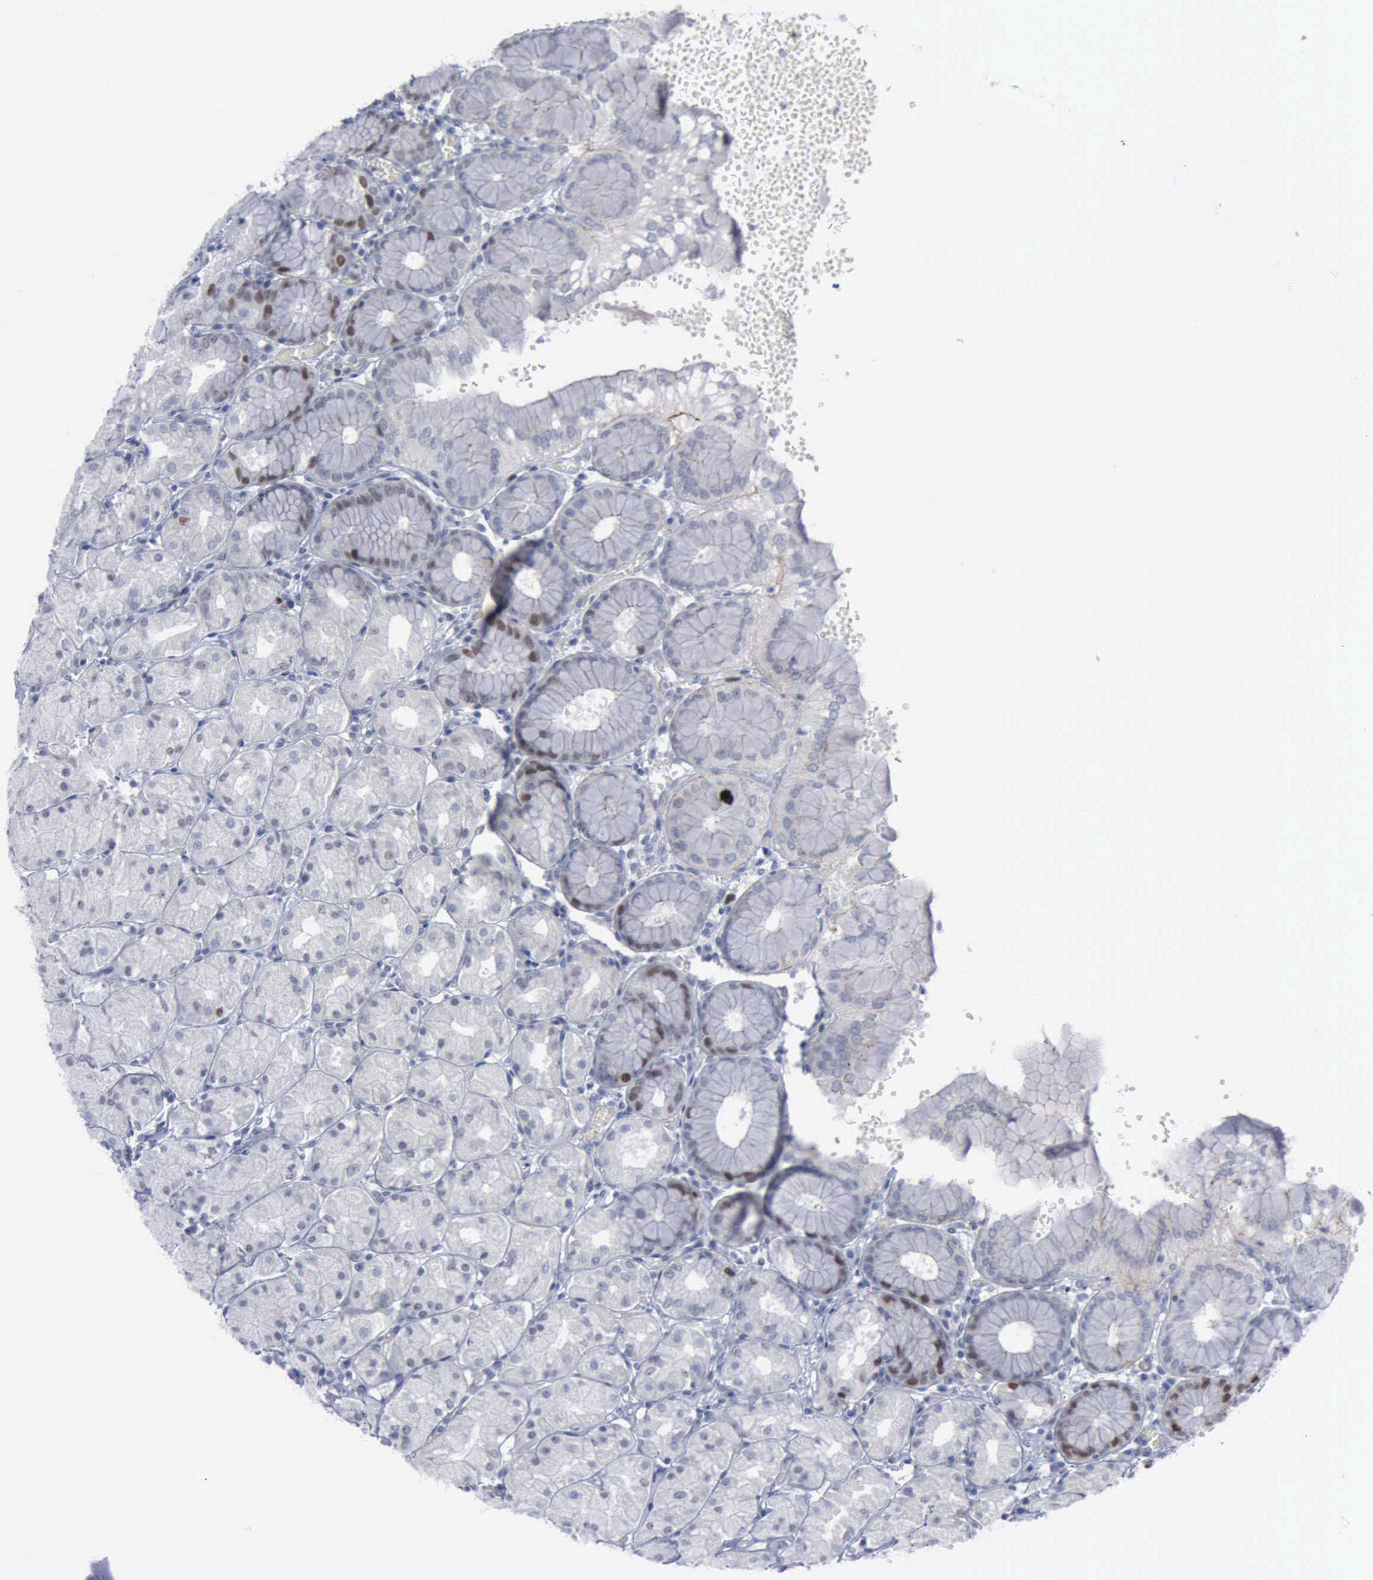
{"staining": {"intensity": "weak", "quantity": "<25%", "location": "nuclear"}, "tissue": "stomach", "cell_type": "Glandular cells", "image_type": "normal", "snomed": [{"axis": "morphology", "description": "Normal tissue, NOS"}, {"axis": "topography", "description": "Stomach, upper"}, {"axis": "topography", "description": "Stomach"}], "caption": "Glandular cells show no significant positivity in normal stomach. (DAB immunohistochemistry visualized using brightfield microscopy, high magnification).", "gene": "MCM5", "patient": {"sex": "male", "age": 76}}